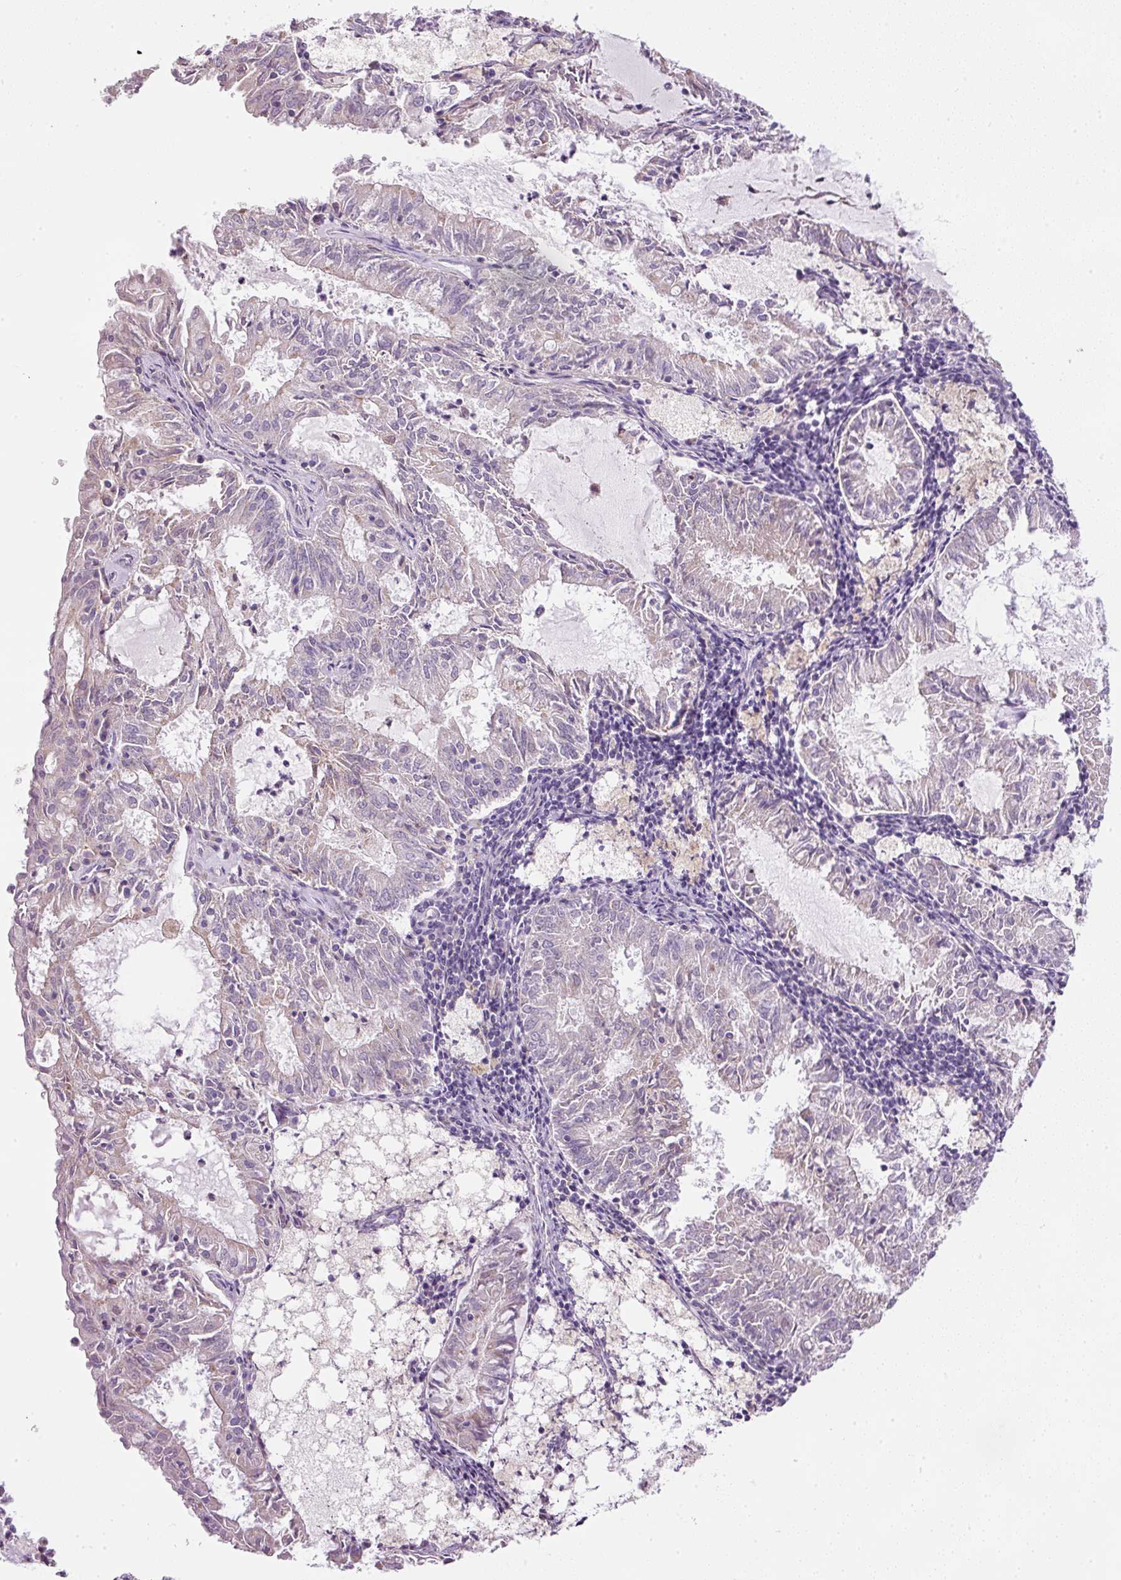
{"staining": {"intensity": "negative", "quantity": "none", "location": "none"}, "tissue": "endometrial cancer", "cell_type": "Tumor cells", "image_type": "cancer", "snomed": [{"axis": "morphology", "description": "Adenocarcinoma, NOS"}, {"axis": "topography", "description": "Endometrium"}], "caption": "Image shows no significant protein expression in tumor cells of adenocarcinoma (endometrial).", "gene": "KPNA5", "patient": {"sex": "female", "age": 57}}